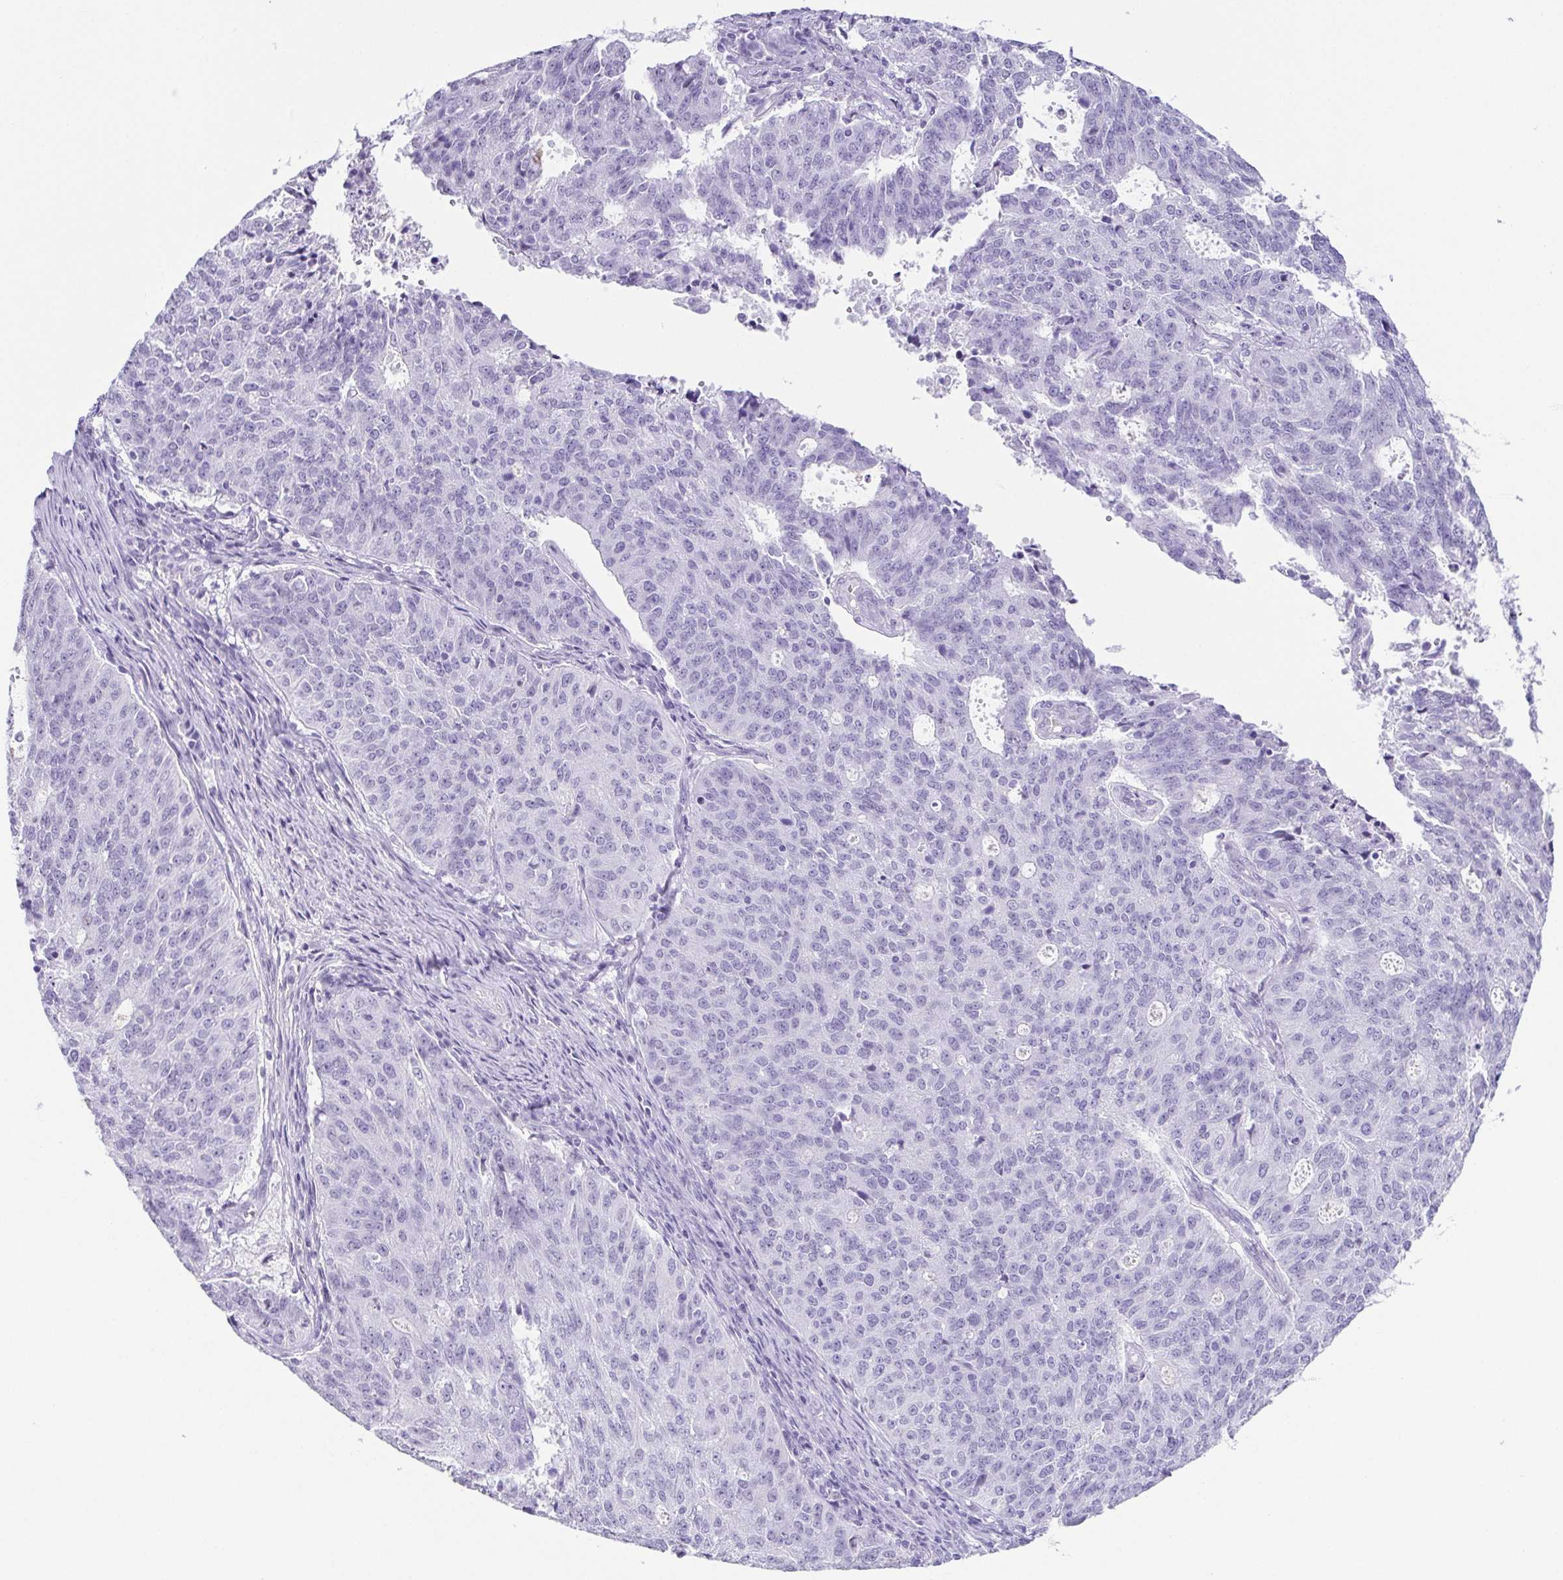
{"staining": {"intensity": "negative", "quantity": "none", "location": "none"}, "tissue": "endometrial cancer", "cell_type": "Tumor cells", "image_type": "cancer", "snomed": [{"axis": "morphology", "description": "Adenocarcinoma, NOS"}, {"axis": "topography", "description": "Endometrium"}], "caption": "Immunohistochemistry (IHC) of human endometrial cancer shows no positivity in tumor cells.", "gene": "ESX1", "patient": {"sex": "female", "age": 82}}